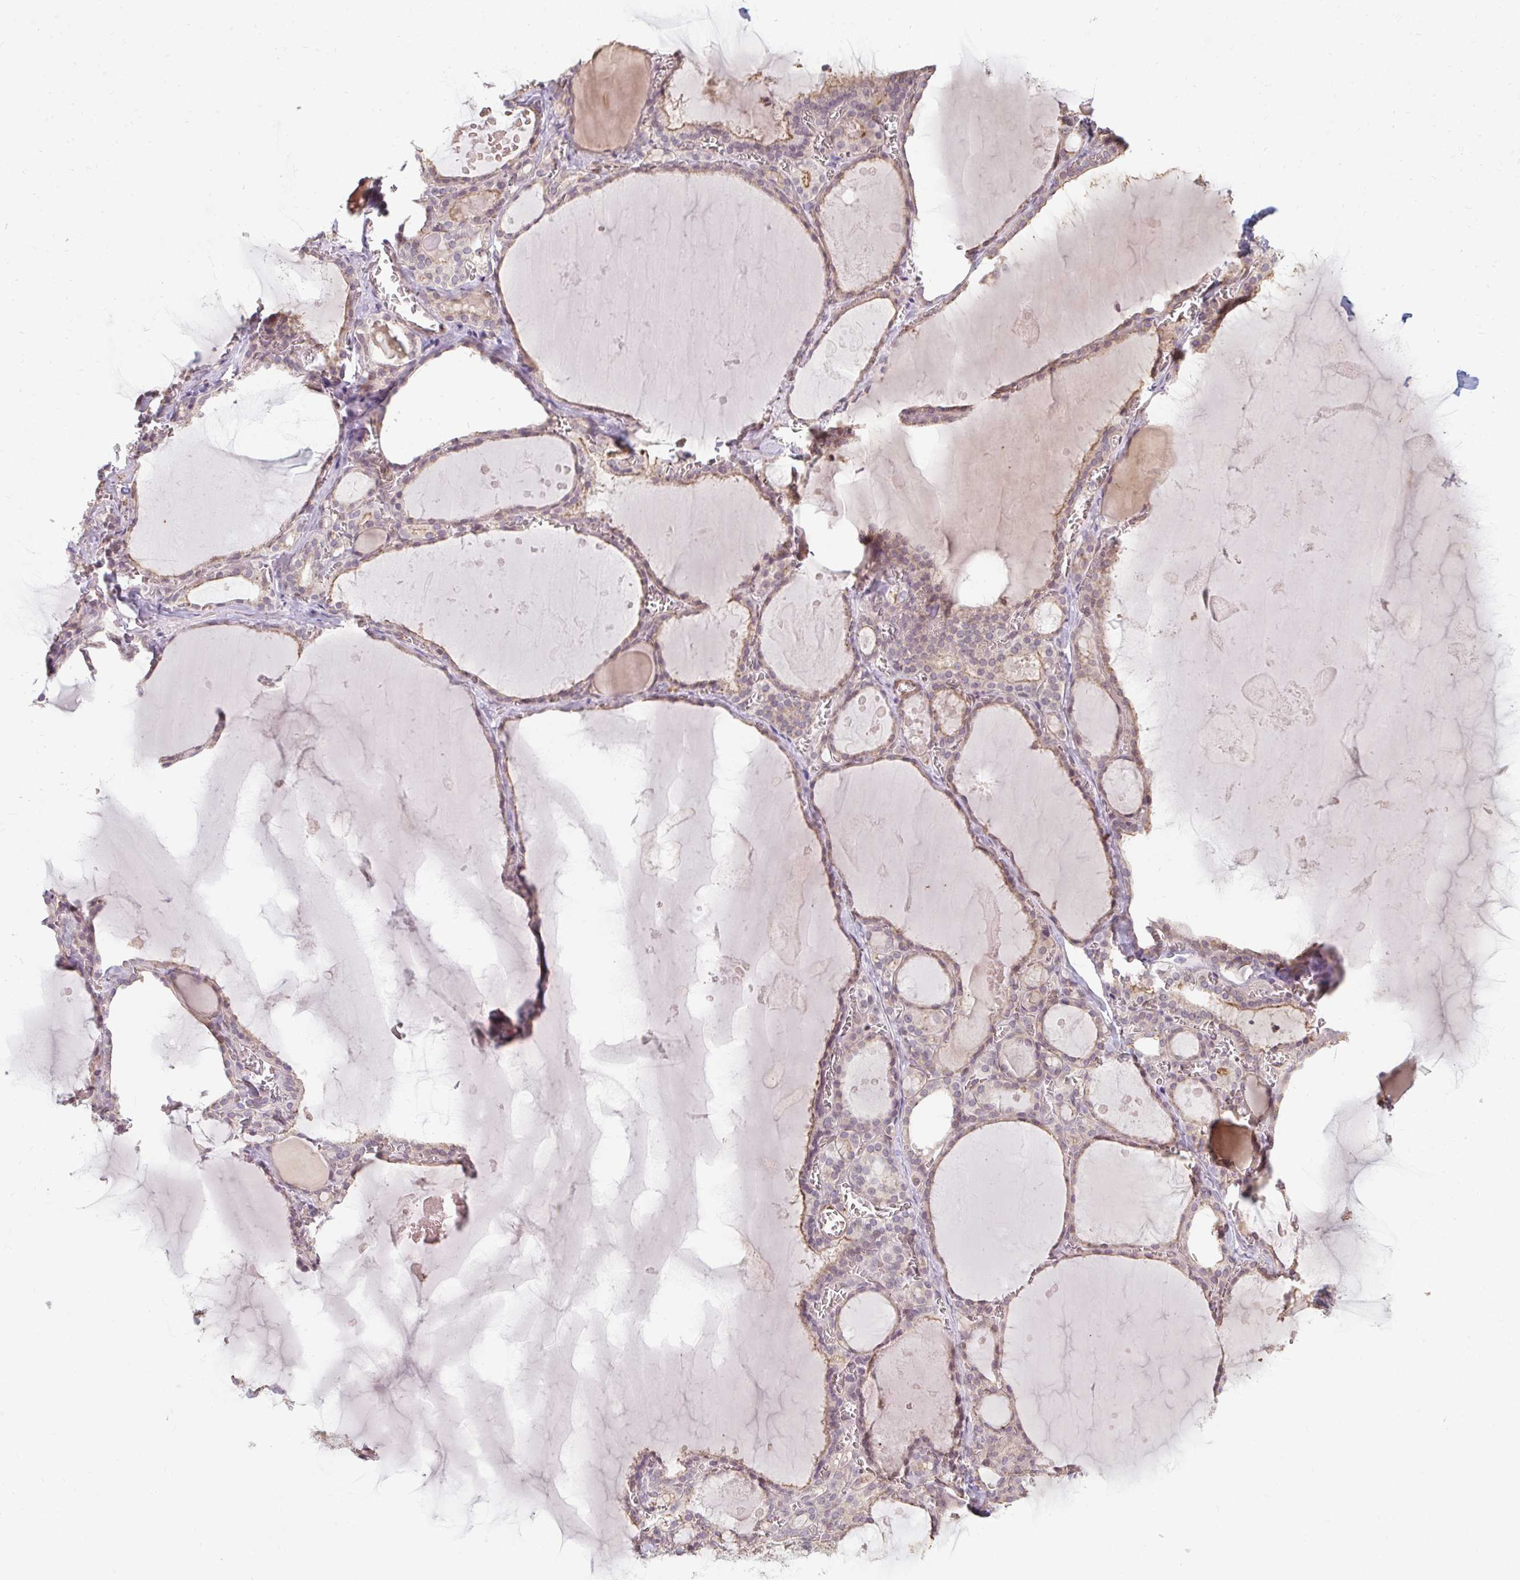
{"staining": {"intensity": "weak", "quantity": "25%-75%", "location": "cytoplasmic/membranous"}, "tissue": "thyroid gland", "cell_type": "Glandular cells", "image_type": "normal", "snomed": [{"axis": "morphology", "description": "Normal tissue, NOS"}, {"axis": "topography", "description": "Thyroid gland"}], "caption": "This photomicrograph exhibits IHC staining of unremarkable thyroid gland, with low weak cytoplasmic/membranous expression in about 25%-75% of glandular cells.", "gene": "GPC5", "patient": {"sex": "male", "age": 56}}